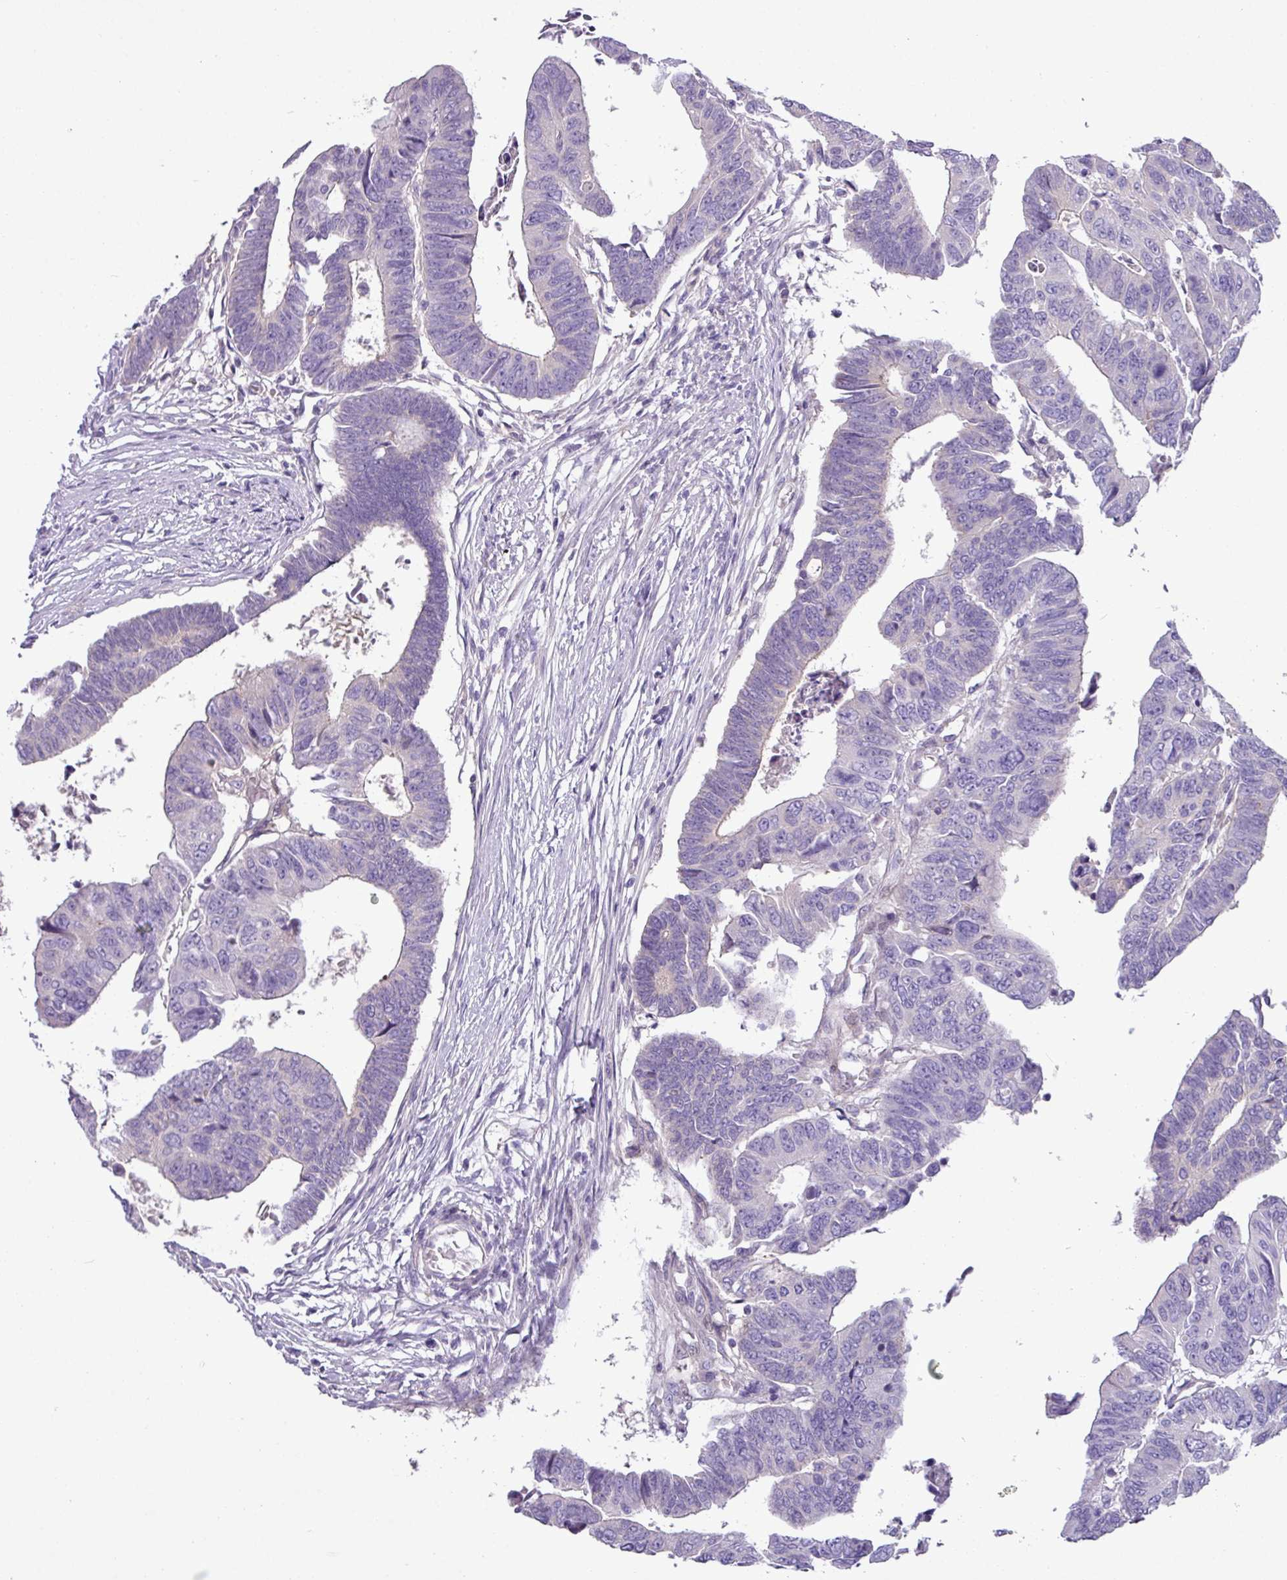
{"staining": {"intensity": "negative", "quantity": "none", "location": "none"}, "tissue": "colorectal cancer", "cell_type": "Tumor cells", "image_type": "cancer", "snomed": [{"axis": "morphology", "description": "Adenocarcinoma, NOS"}, {"axis": "topography", "description": "Rectum"}], "caption": "Histopathology image shows no protein staining in tumor cells of colorectal adenocarcinoma tissue.", "gene": "KIRREL3", "patient": {"sex": "female", "age": 65}}